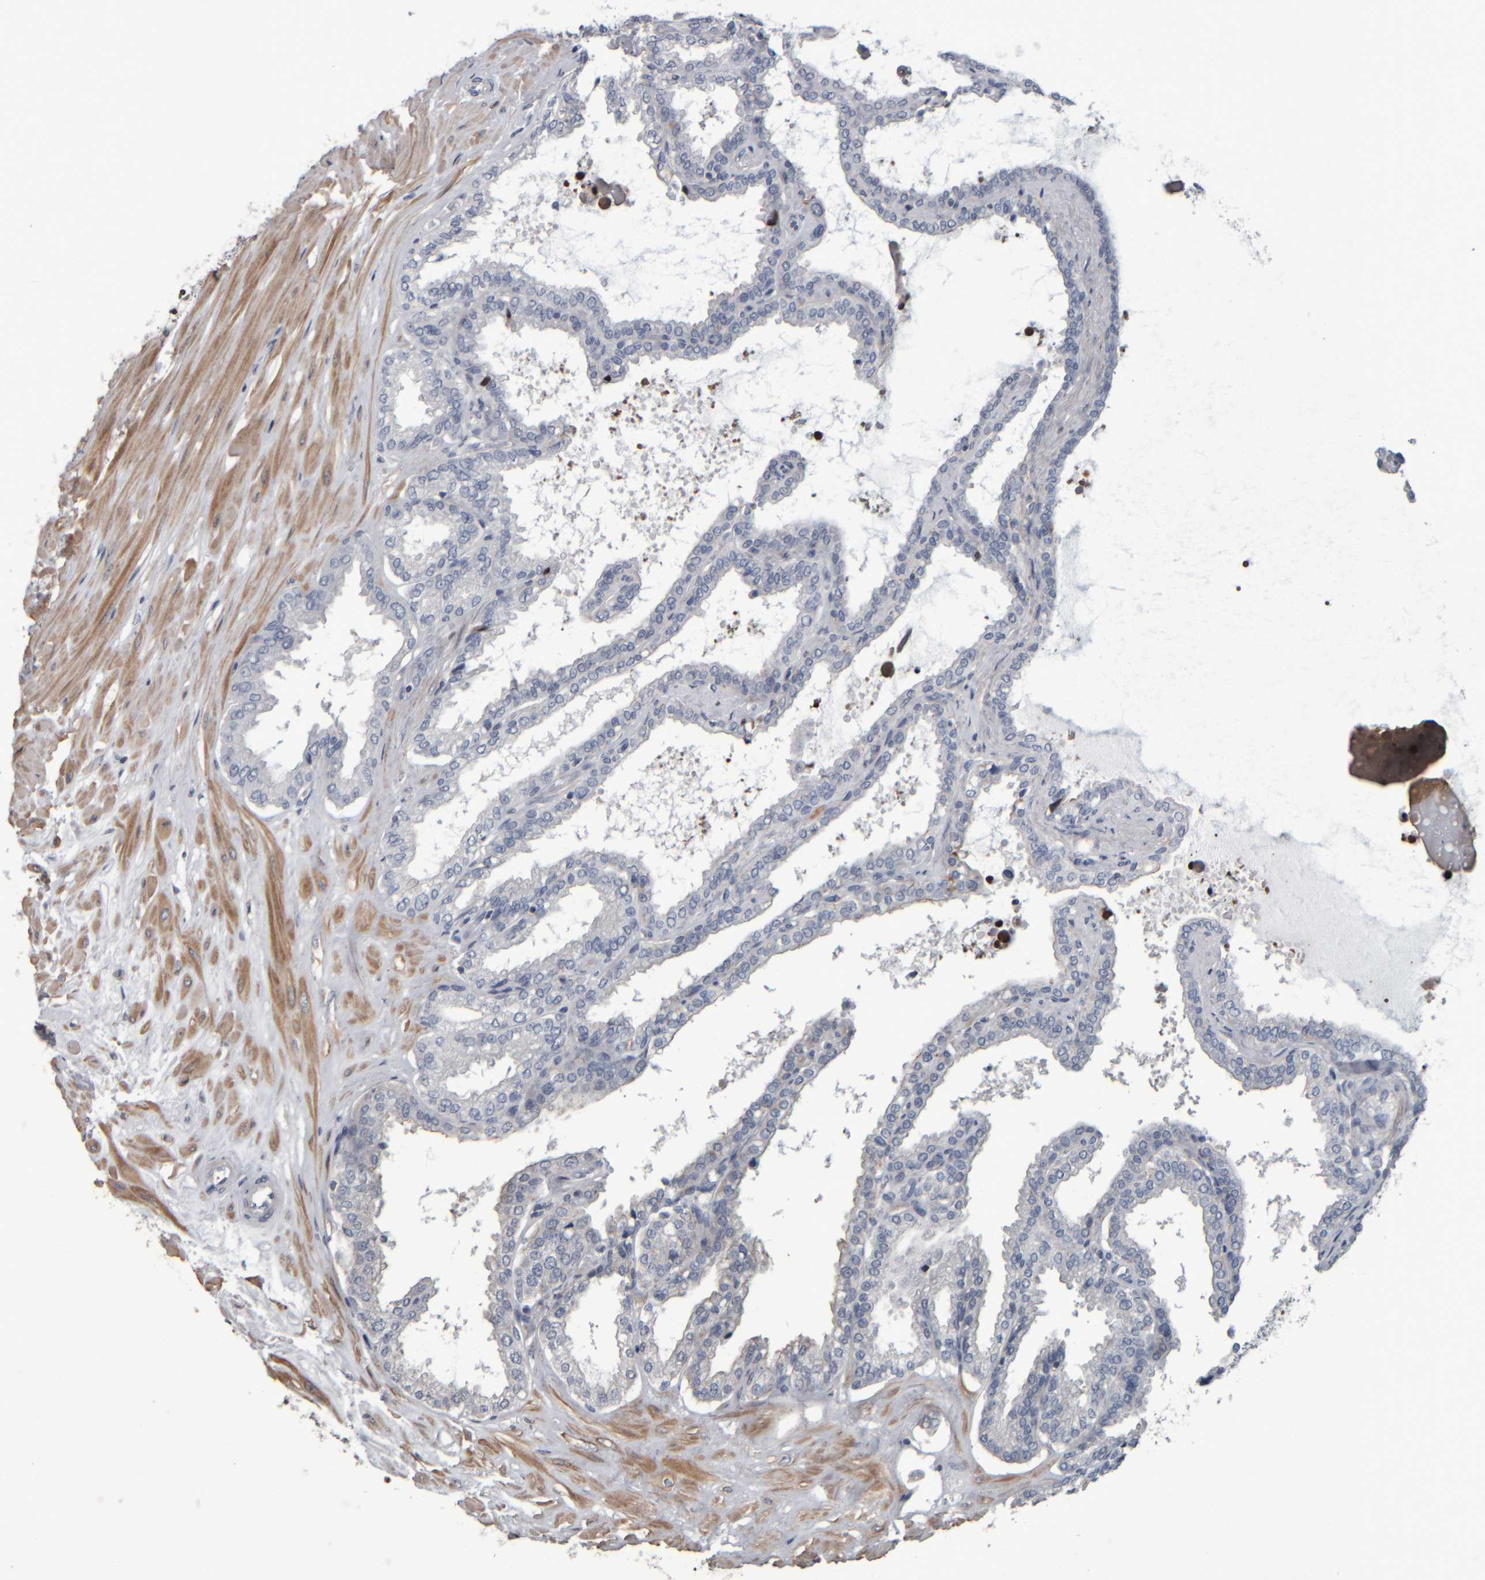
{"staining": {"intensity": "negative", "quantity": "none", "location": "none"}, "tissue": "seminal vesicle", "cell_type": "Glandular cells", "image_type": "normal", "snomed": [{"axis": "morphology", "description": "Normal tissue, NOS"}, {"axis": "topography", "description": "Seminal veicle"}], "caption": "Glandular cells are negative for protein expression in unremarkable human seminal vesicle. The staining was performed using DAB to visualize the protein expression in brown, while the nuclei were stained in blue with hematoxylin (Magnification: 20x).", "gene": "CAVIN4", "patient": {"sex": "male", "age": 46}}